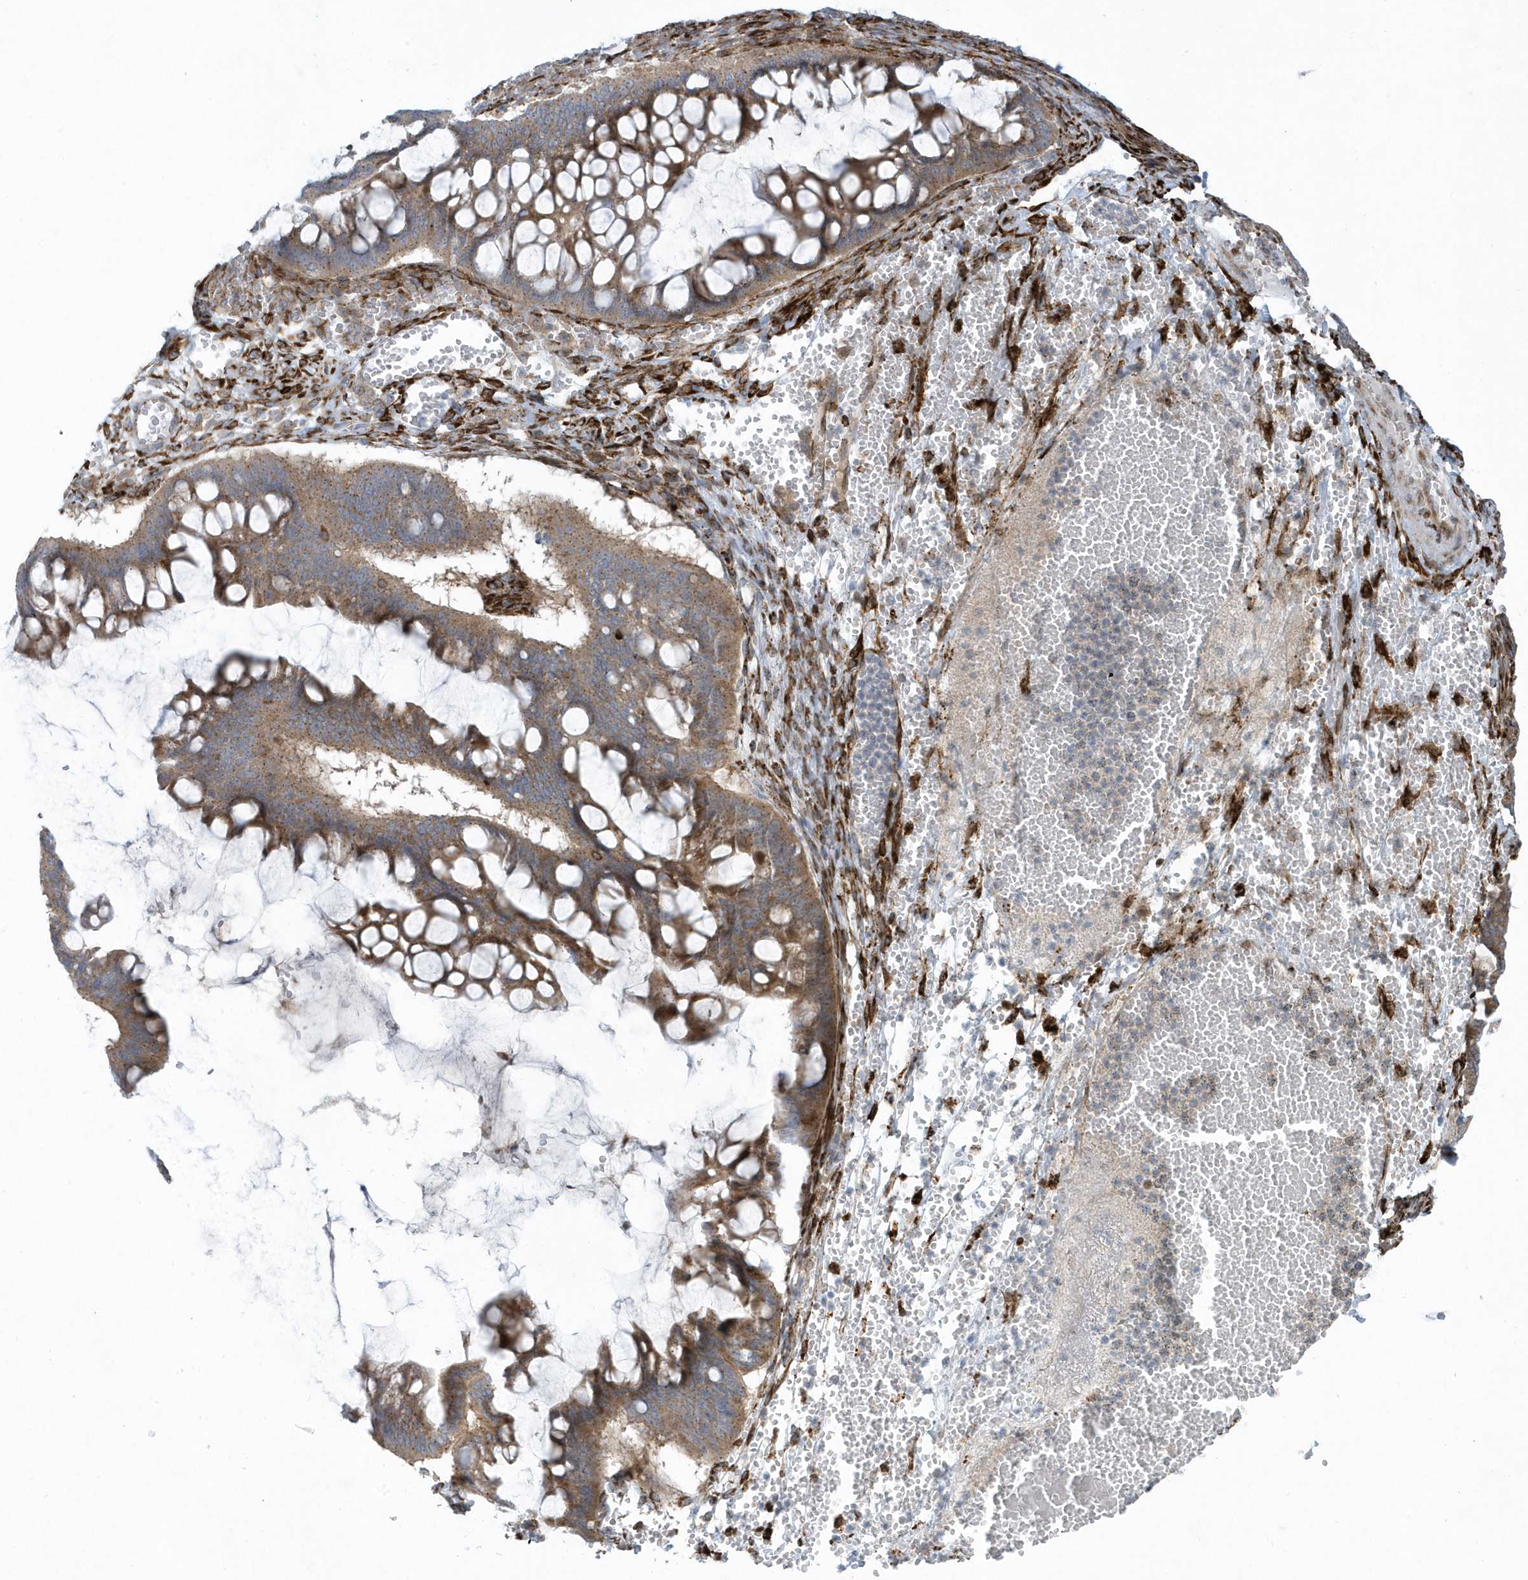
{"staining": {"intensity": "moderate", "quantity": ">75%", "location": "cytoplasmic/membranous"}, "tissue": "ovarian cancer", "cell_type": "Tumor cells", "image_type": "cancer", "snomed": [{"axis": "morphology", "description": "Cystadenocarcinoma, mucinous, NOS"}, {"axis": "topography", "description": "Ovary"}], "caption": "This is an image of IHC staining of ovarian cancer, which shows moderate positivity in the cytoplasmic/membranous of tumor cells.", "gene": "FAM98A", "patient": {"sex": "female", "age": 73}}